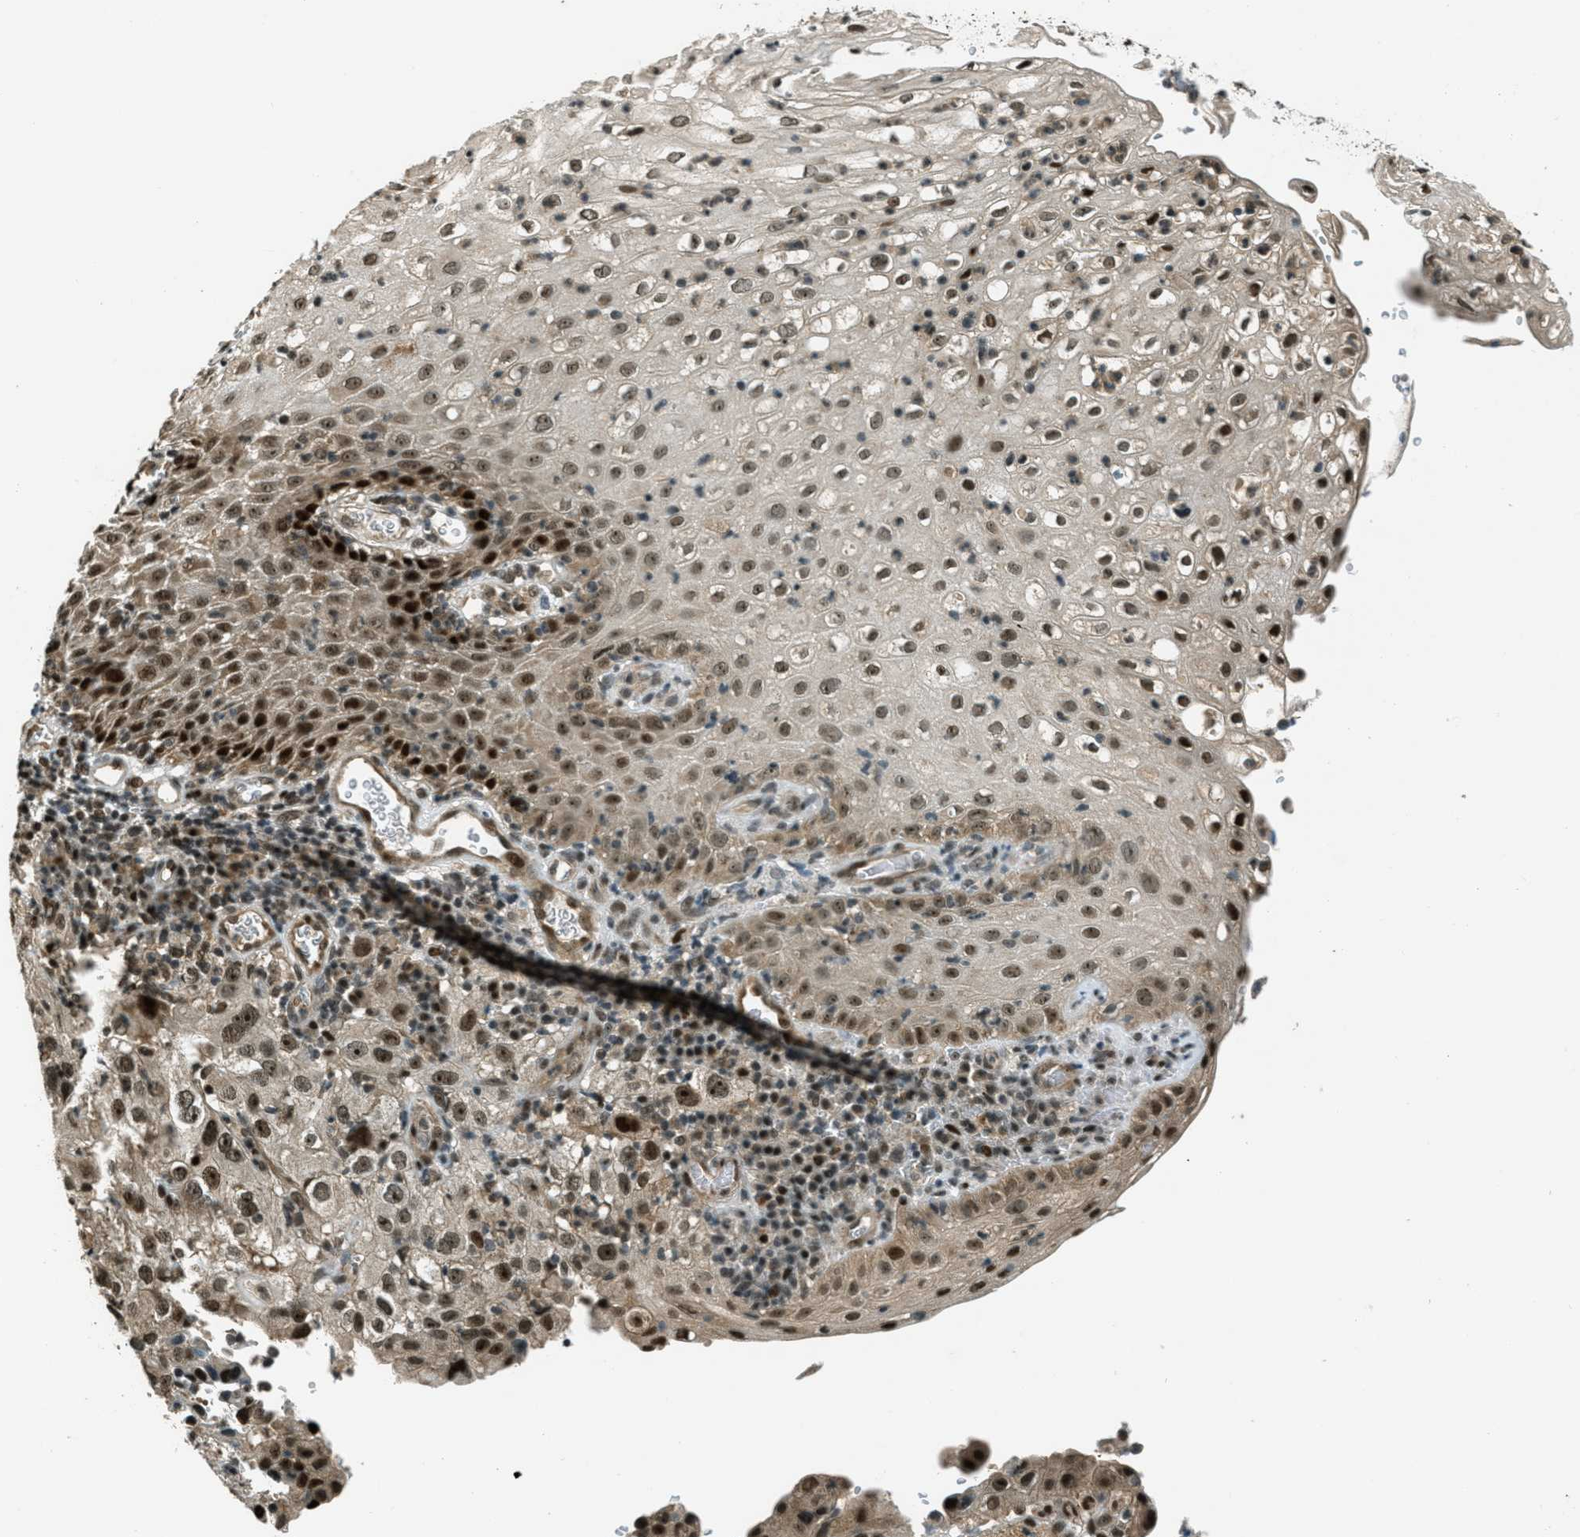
{"staining": {"intensity": "moderate", "quantity": ">75%", "location": "nuclear"}, "tissue": "cervical cancer", "cell_type": "Tumor cells", "image_type": "cancer", "snomed": [{"axis": "morphology", "description": "Squamous cell carcinoma, NOS"}, {"axis": "topography", "description": "Cervix"}], "caption": "Cervical squamous cell carcinoma stained with immunohistochemistry displays moderate nuclear positivity in about >75% of tumor cells.", "gene": "FOXM1", "patient": {"sex": "female", "age": 32}}